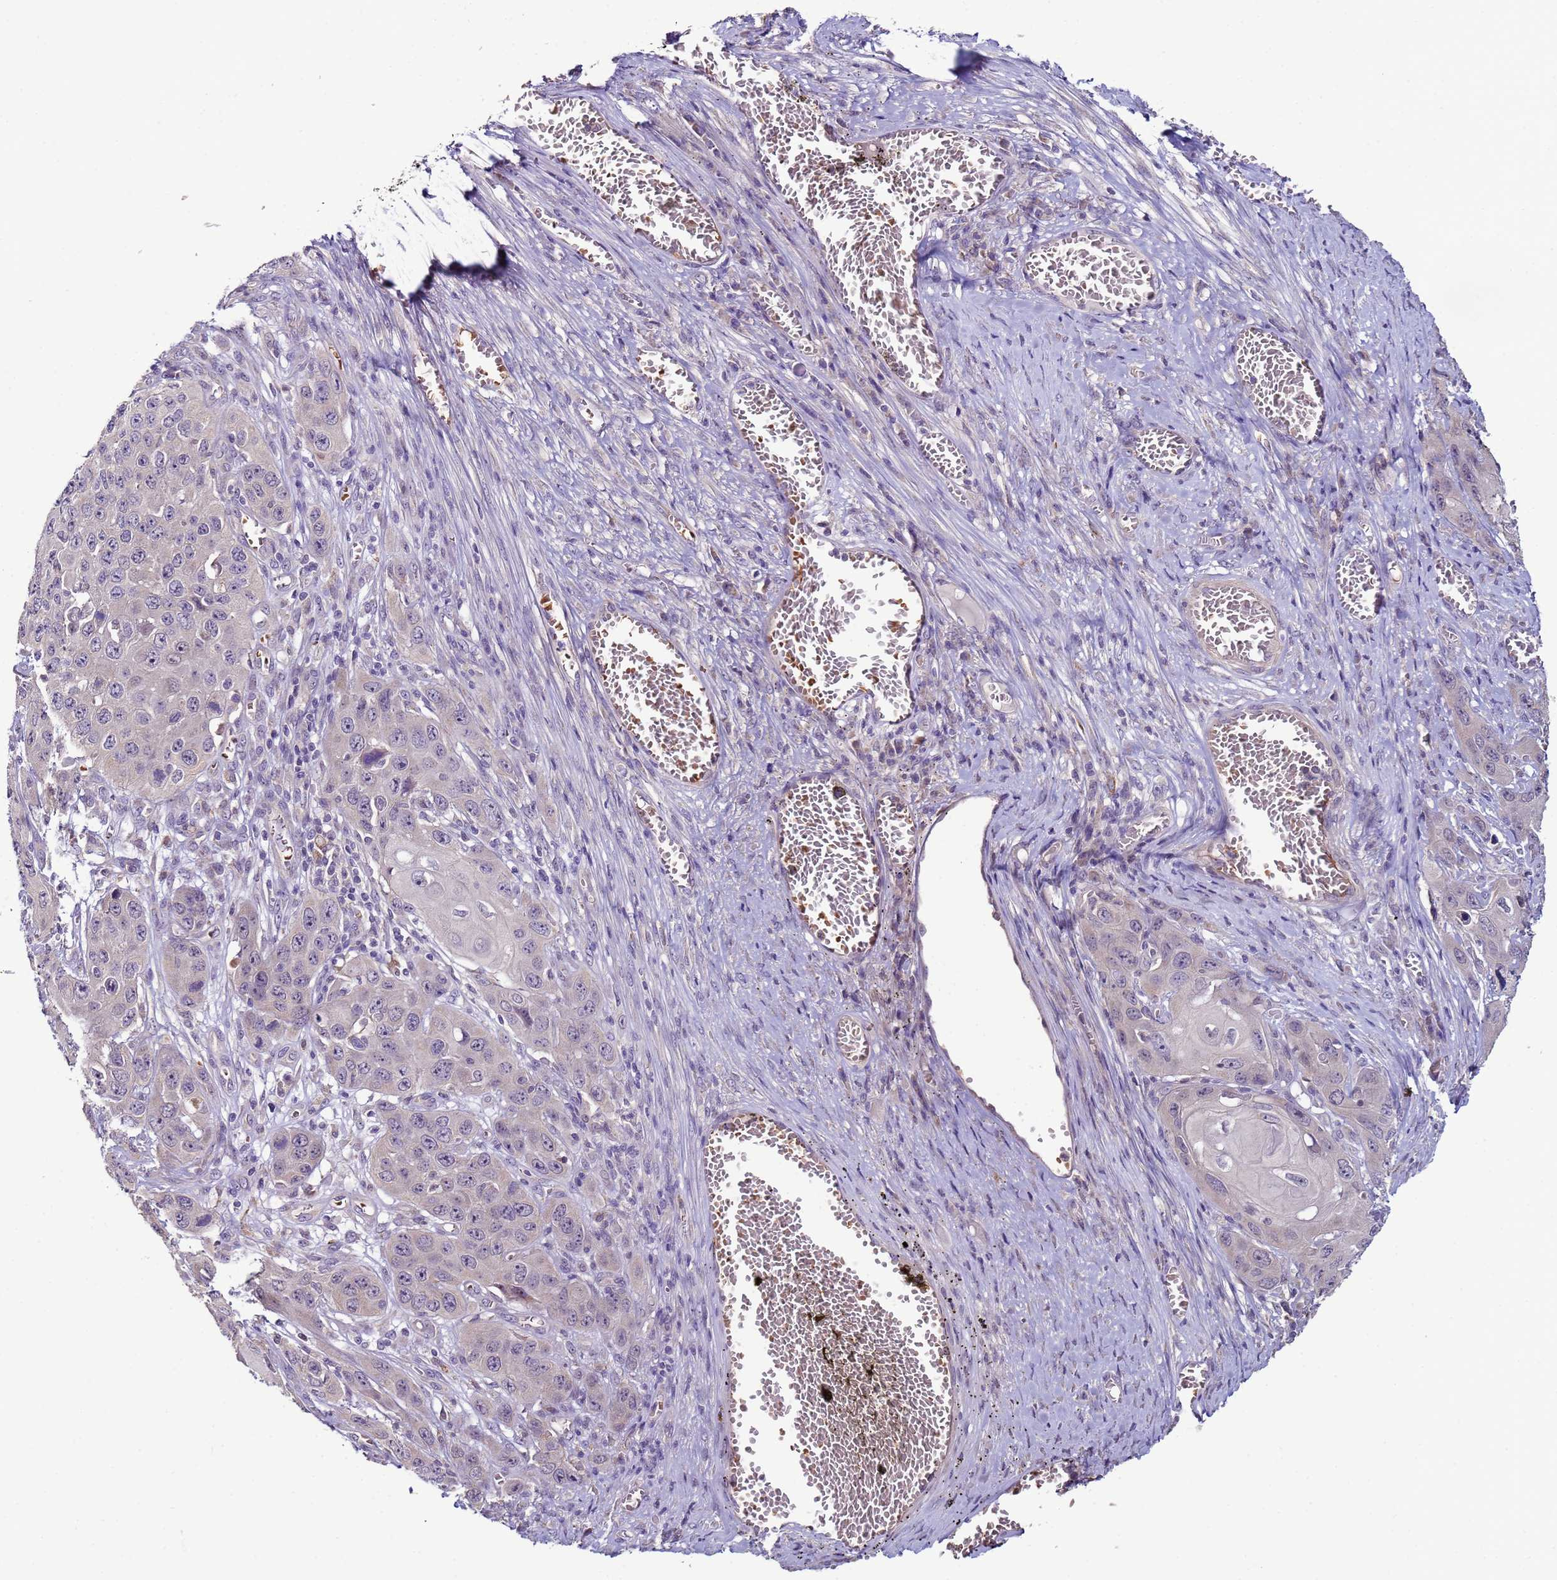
{"staining": {"intensity": "negative", "quantity": "none", "location": "none"}, "tissue": "skin cancer", "cell_type": "Tumor cells", "image_type": "cancer", "snomed": [{"axis": "morphology", "description": "Squamous cell carcinoma, NOS"}, {"axis": "topography", "description": "Skin"}], "caption": "Photomicrograph shows no protein expression in tumor cells of squamous cell carcinoma (skin) tissue. (Stains: DAB immunohistochemistry with hematoxylin counter stain, Microscopy: brightfield microscopy at high magnification).", "gene": "CLHC1", "patient": {"sex": "male", "age": 55}}